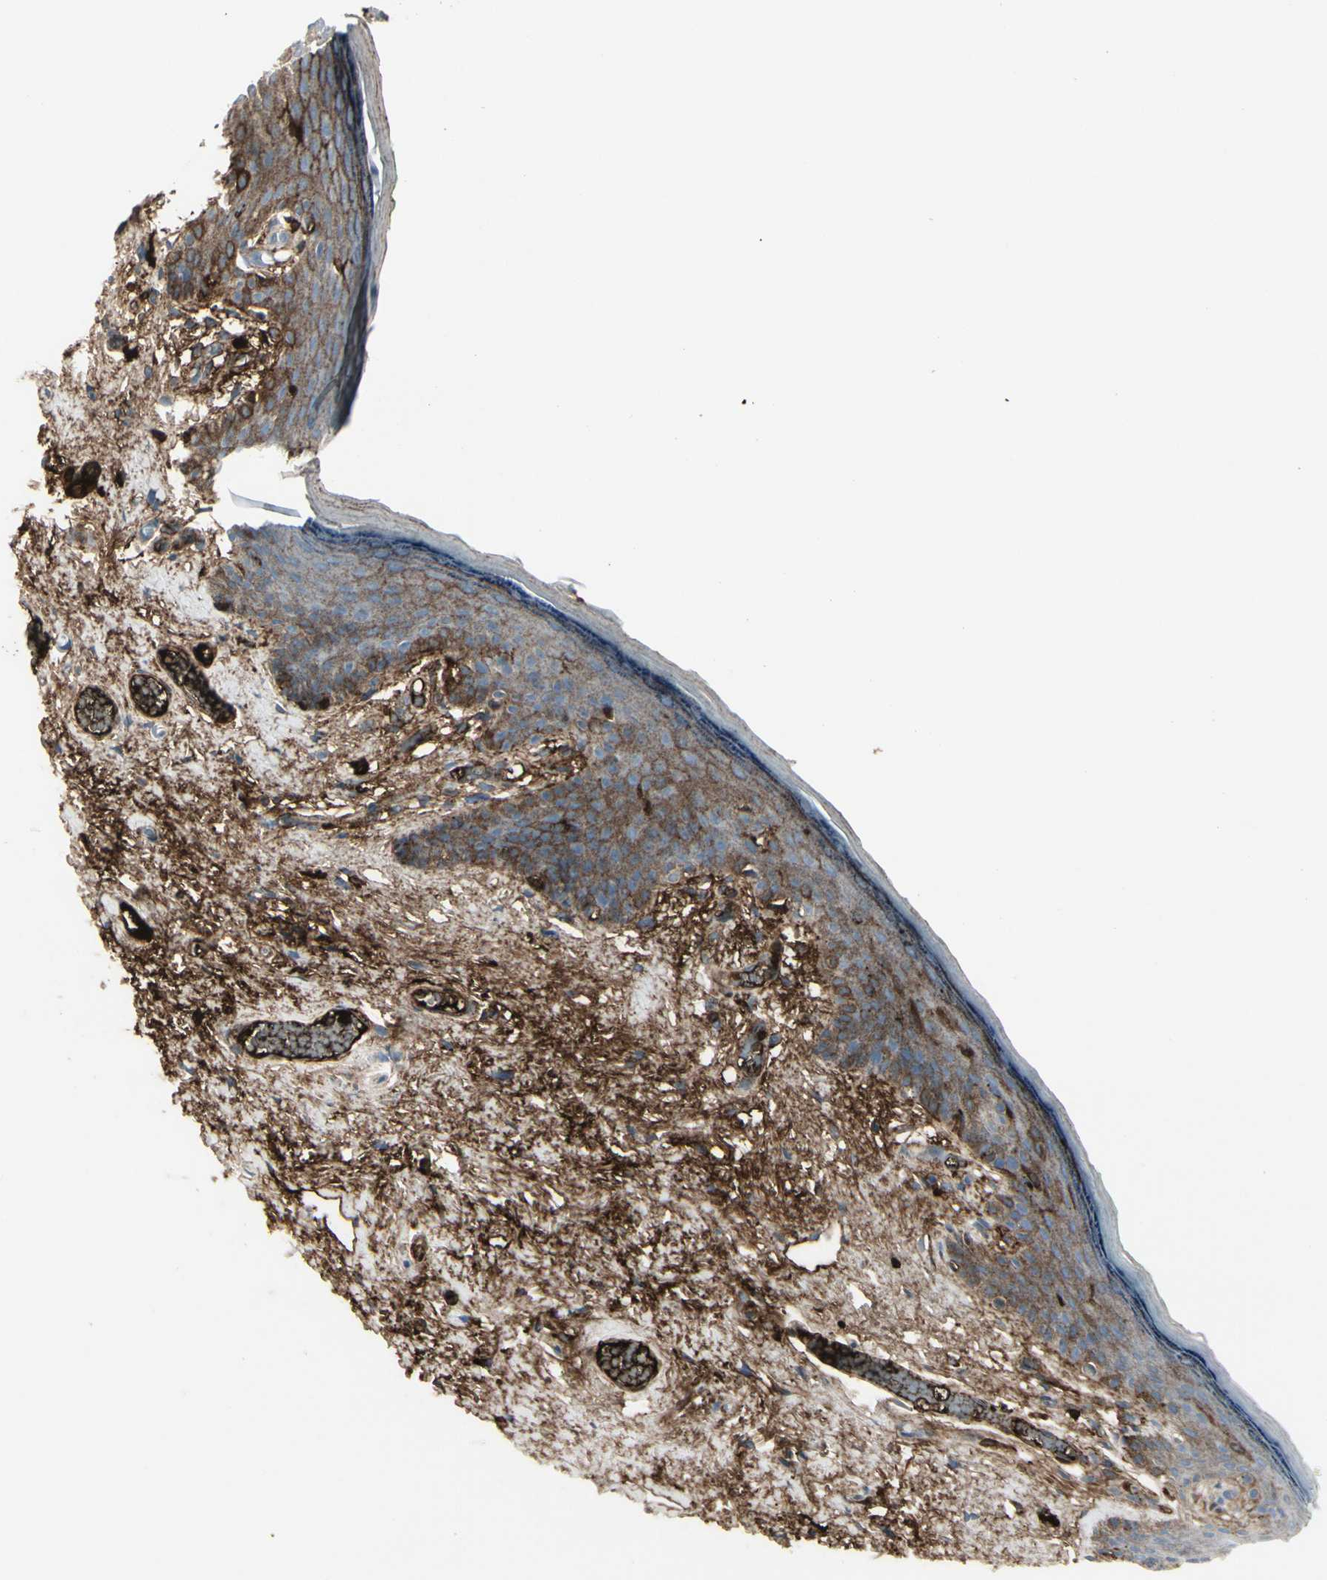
{"staining": {"intensity": "moderate", "quantity": "25%-75%", "location": "cytoplasmic/membranous"}, "tissue": "skin", "cell_type": "Epidermal cells", "image_type": "normal", "snomed": [{"axis": "morphology", "description": "Normal tissue, NOS"}, {"axis": "topography", "description": "Vulva"}], "caption": "Immunohistochemistry histopathology image of unremarkable skin: skin stained using IHC reveals medium levels of moderate protein expression localized specifically in the cytoplasmic/membranous of epidermal cells, appearing as a cytoplasmic/membranous brown color.", "gene": "IGHG1", "patient": {"sex": "female", "age": 54}}